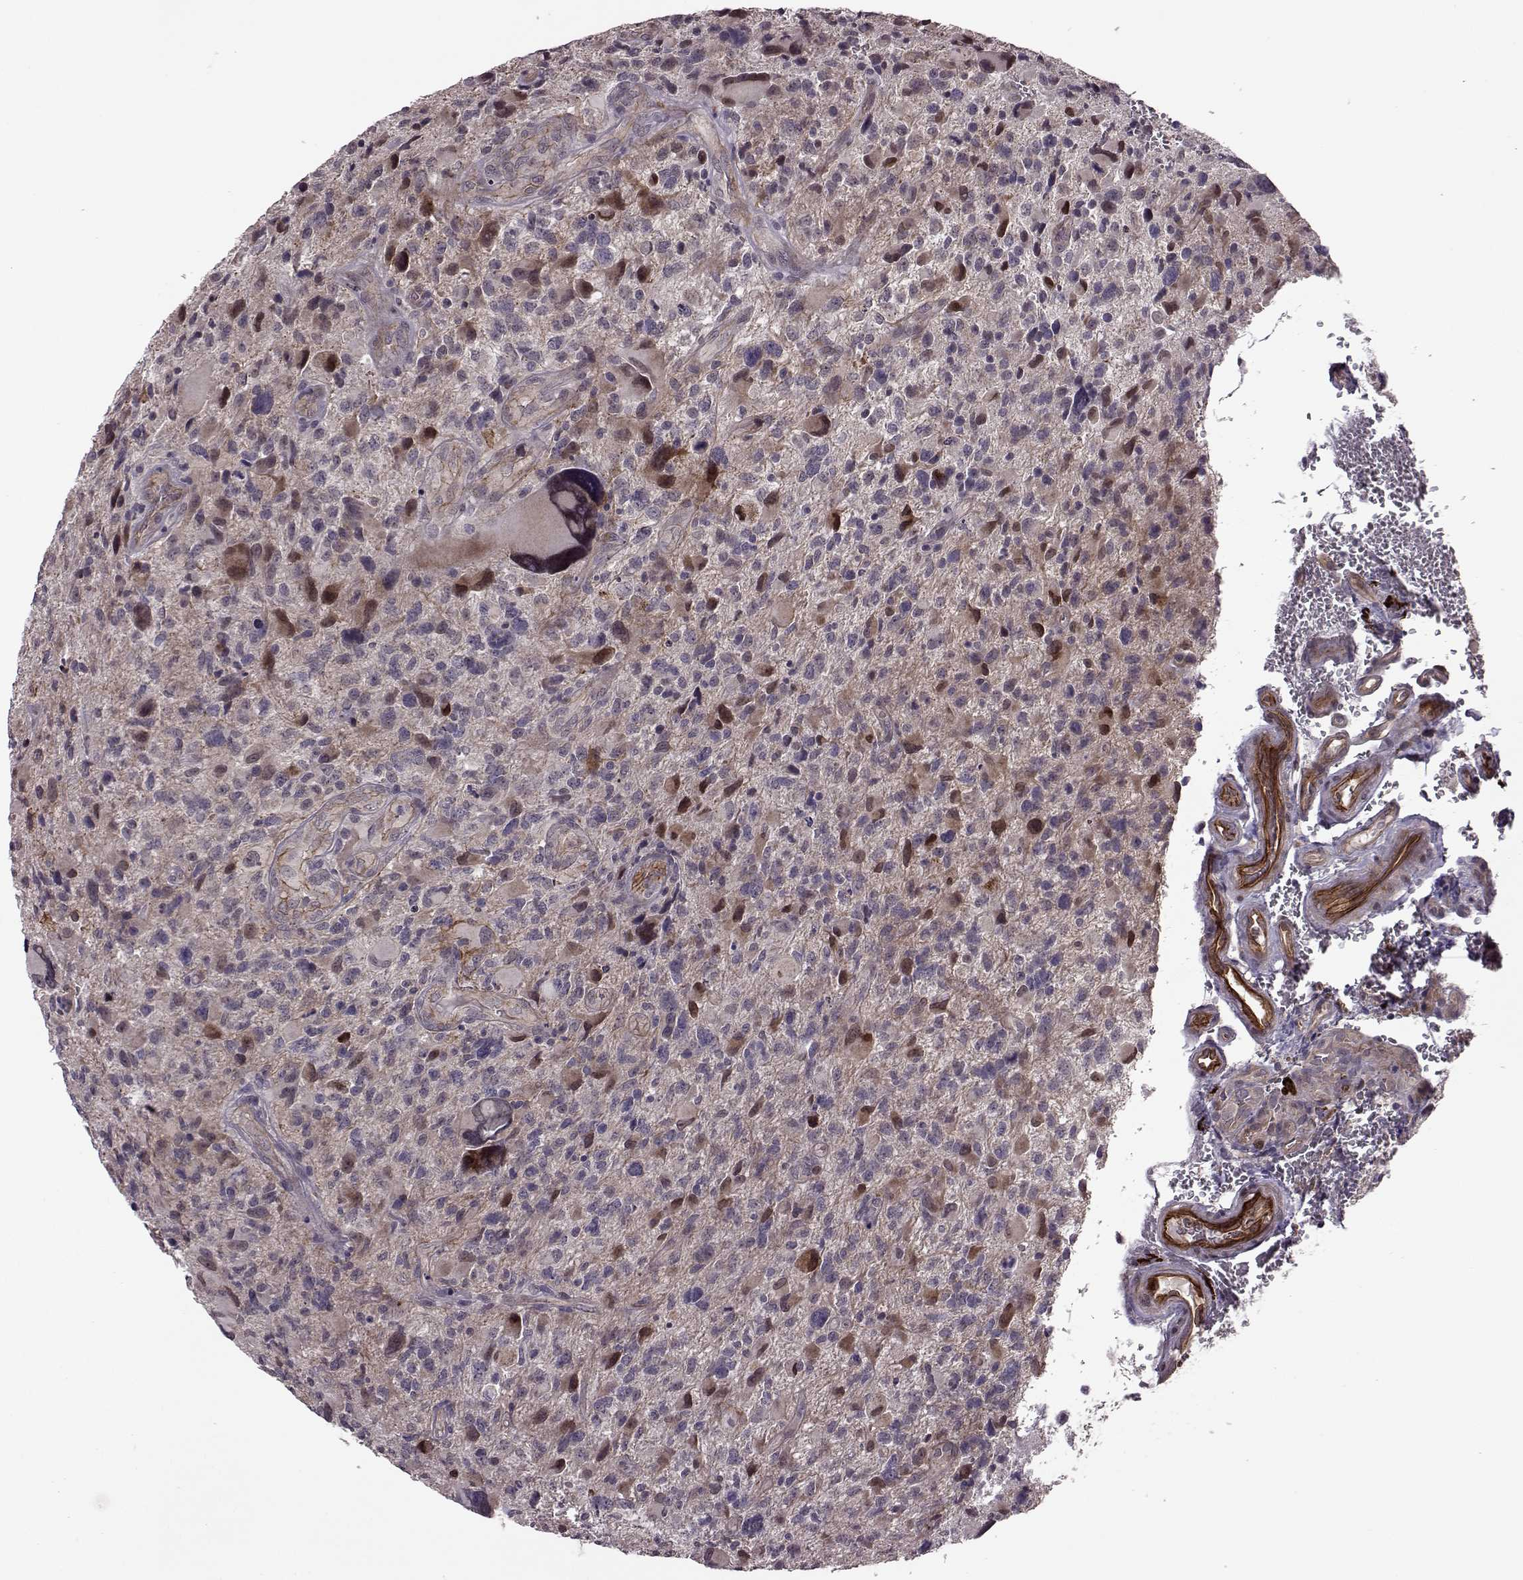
{"staining": {"intensity": "negative", "quantity": "none", "location": "none"}, "tissue": "glioma", "cell_type": "Tumor cells", "image_type": "cancer", "snomed": [{"axis": "morphology", "description": "Glioma, malignant, NOS"}, {"axis": "morphology", "description": "Glioma, malignant, High grade"}, {"axis": "topography", "description": "Brain"}], "caption": "Malignant glioma (high-grade) stained for a protein using IHC reveals no staining tumor cells.", "gene": "SYNPO", "patient": {"sex": "female", "age": 71}}